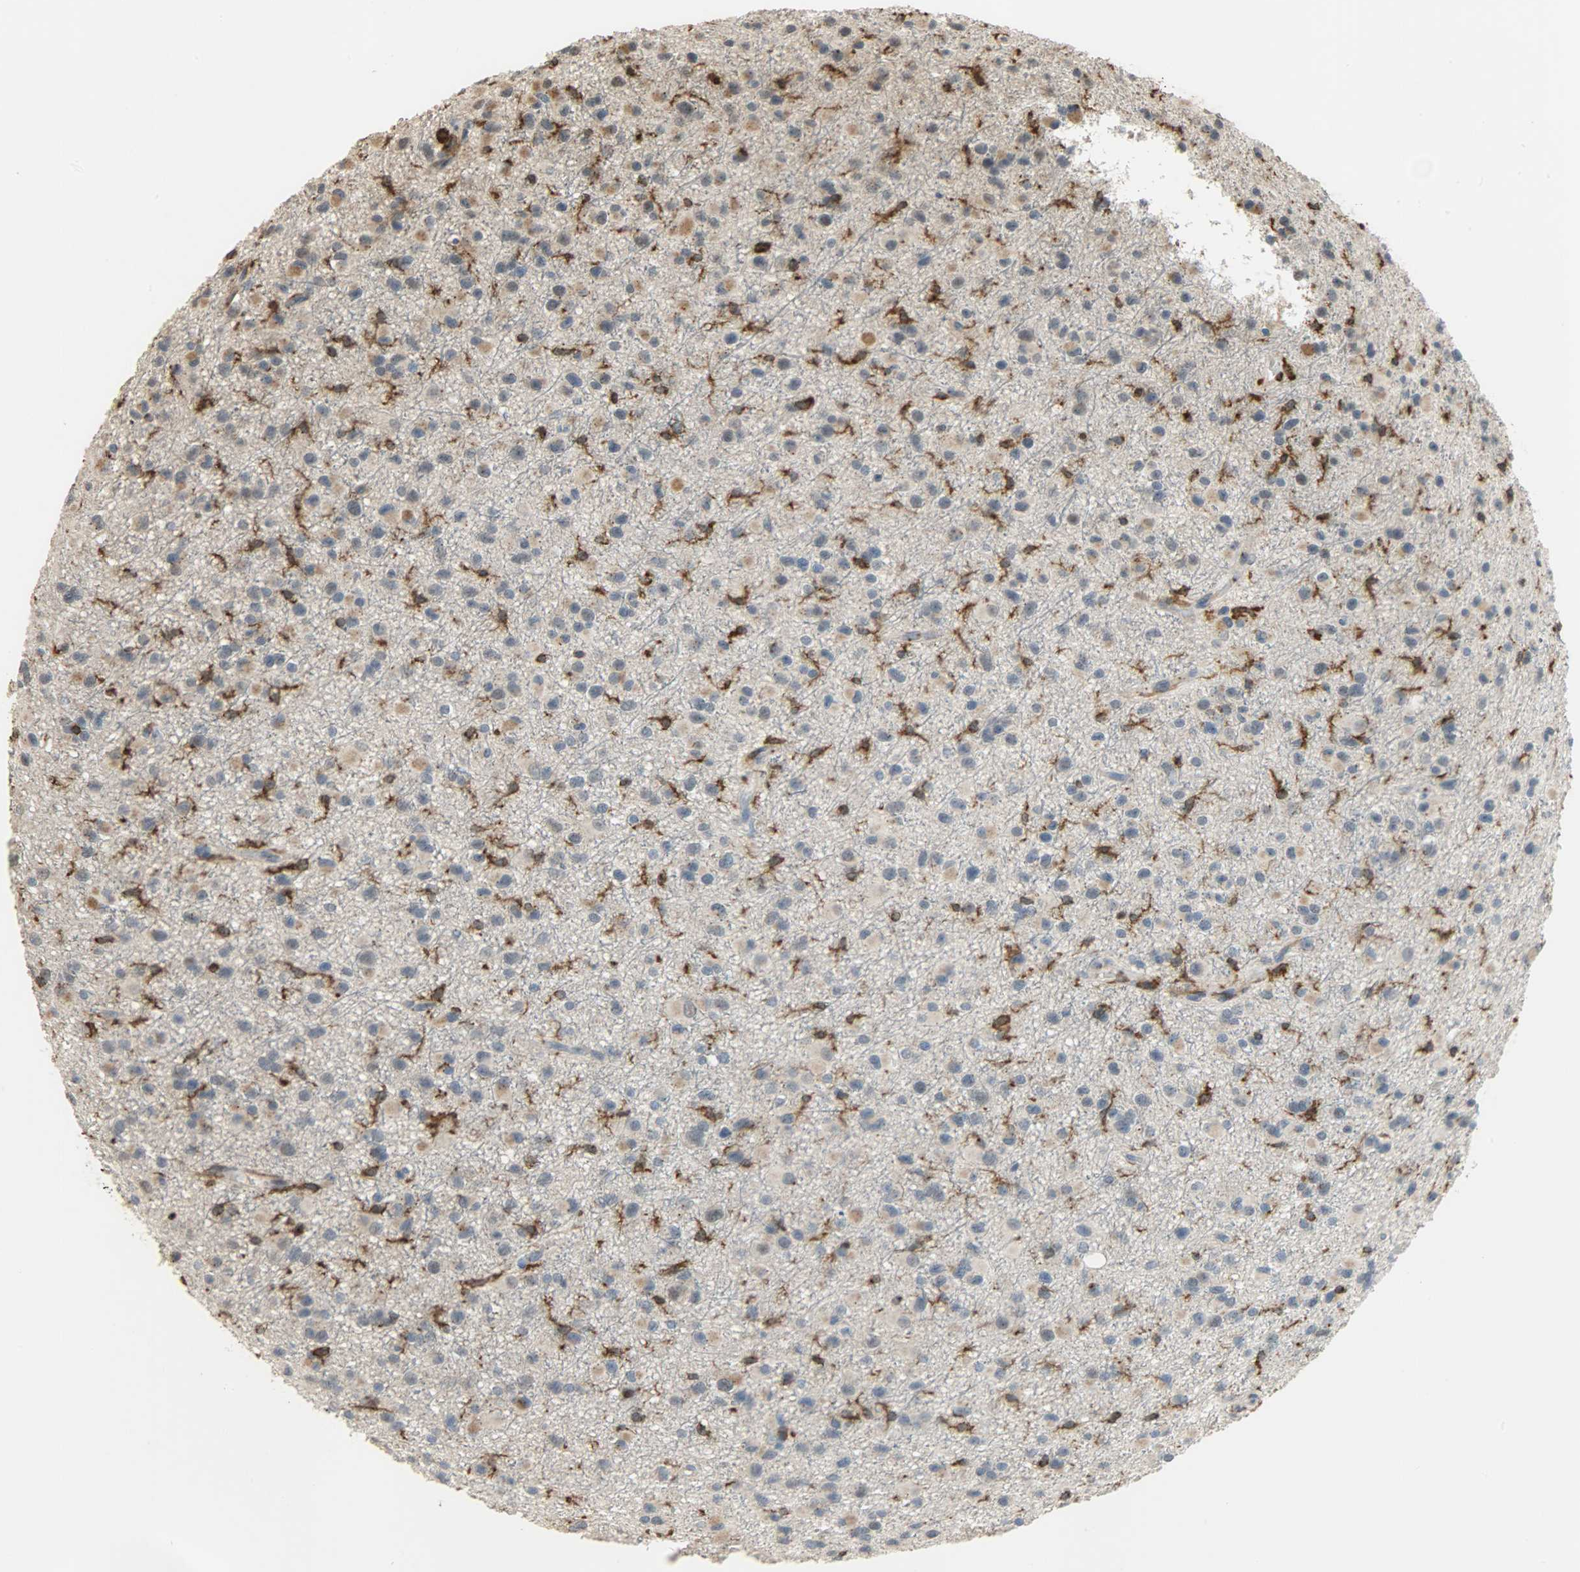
{"staining": {"intensity": "negative", "quantity": "none", "location": "none"}, "tissue": "glioma", "cell_type": "Tumor cells", "image_type": "cancer", "snomed": [{"axis": "morphology", "description": "Glioma, malignant, Low grade"}, {"axis": "topography", "description": "Brain"}], "caption": "DAB immunohistochemical staining of malignant low-grade glioma demonstrates no significant positivity in tumor cells. (Stains: DAB (3,3'-diaminobenzidine) IHC with hematoxylin counter stain, Microscopy: brightfield microscopy at high magnification).", "gene": "SKAP2", "patient": {"sex": "male", "age": 42}}